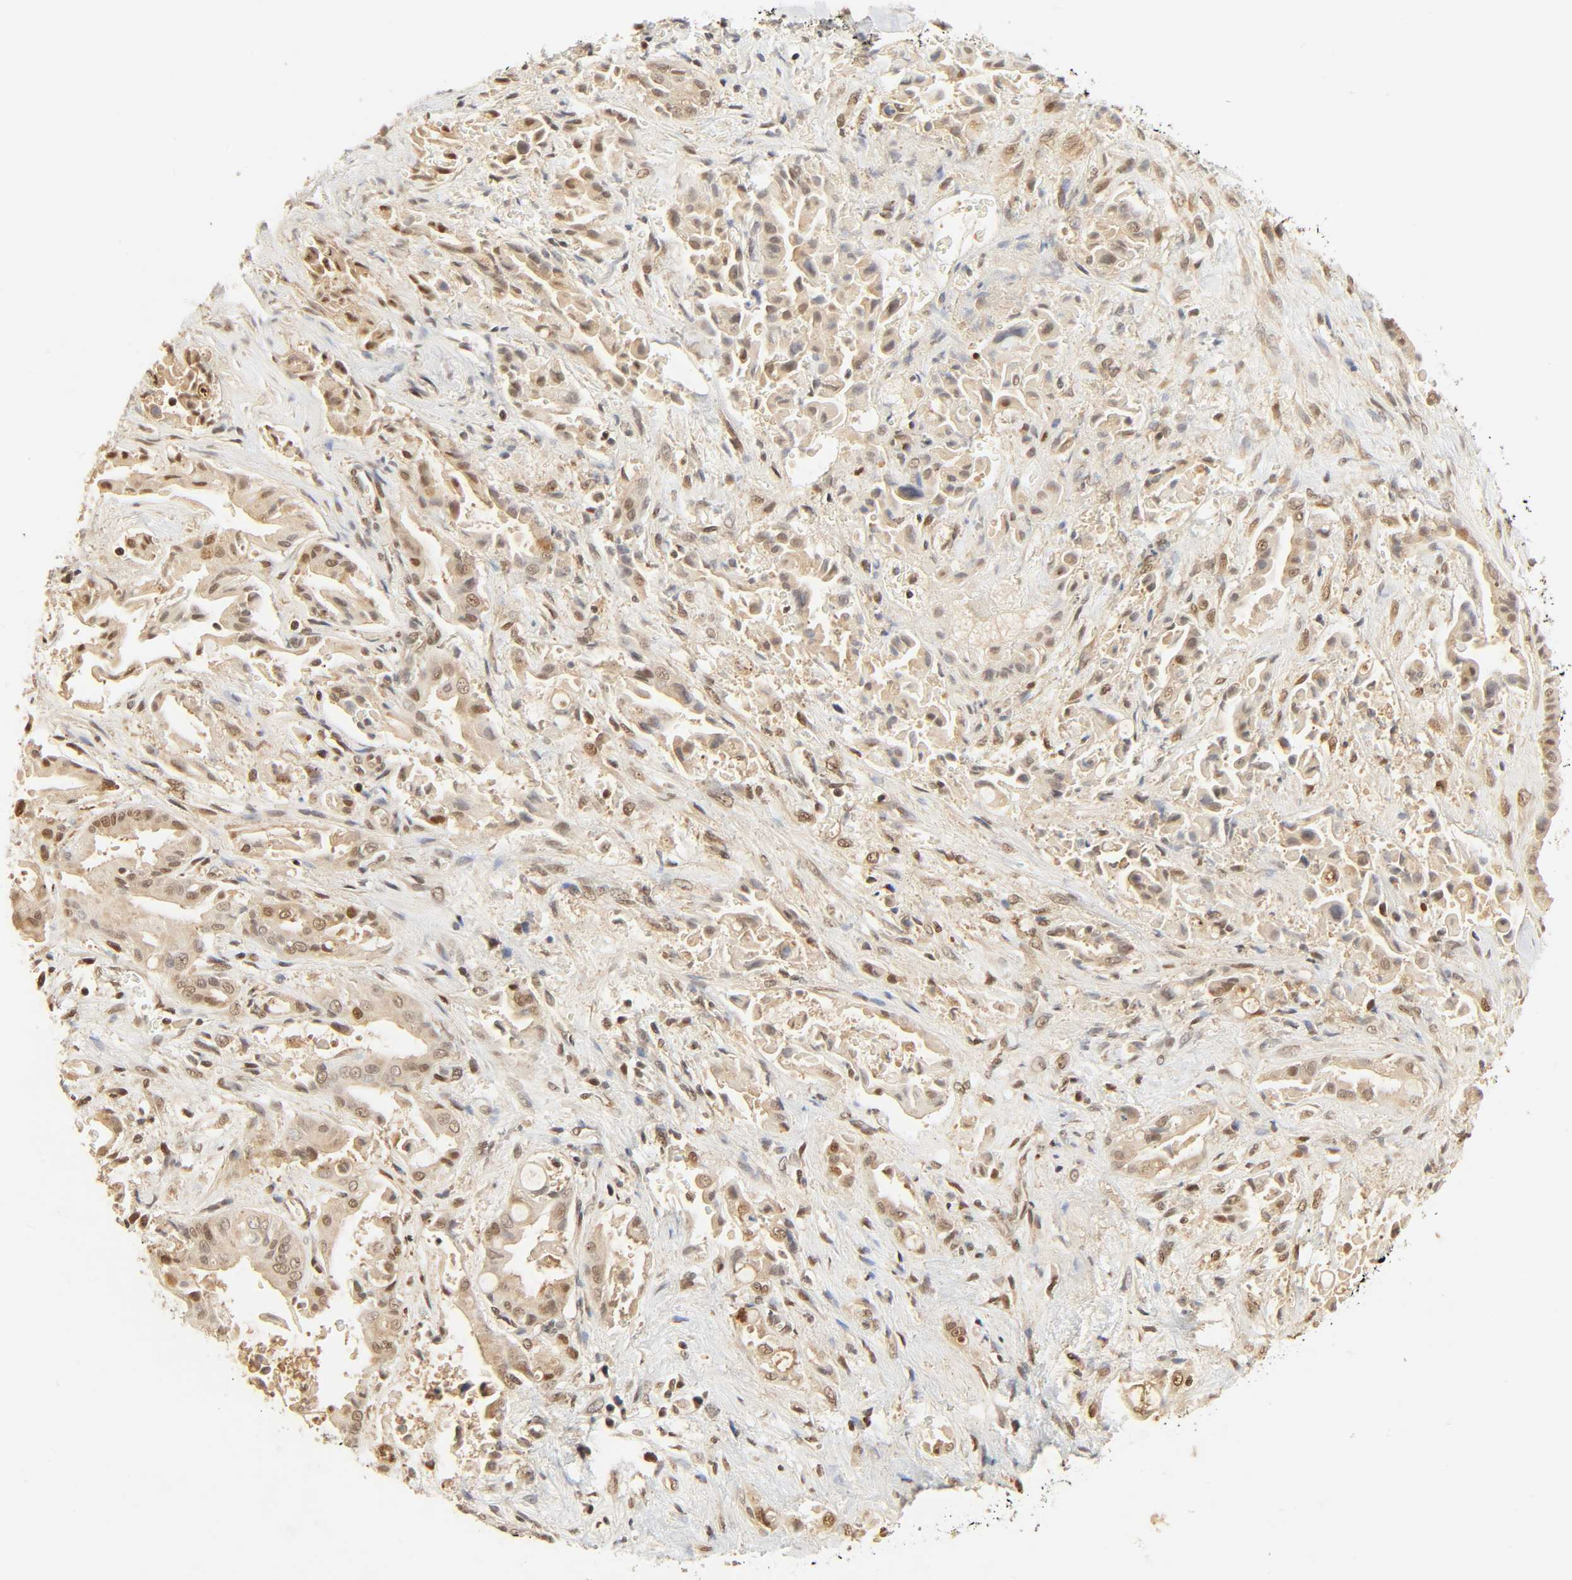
{"staining": {"intensity": "moderate", "quantity": "25%-75%", "location": "cytoplasmic/membranous,nuclear"}, "tissue": "liver cancer", "cell_type": "Tumor cells", "image_type": "cancer", "snomed": [{"axis": "morphology", "description": "Cholangiocarcinoma"}, {"axis": "topography", "description": "Liver"}], "caption": "An IHC photomicrograph of neoplastic tissue is shown. Protein staining in brown labels moderate cytoplasmic/membranous and nuclear positivity in cholangiocarcinoma (liver) within tumor cells. (brown staining indicates protein expression, while blue staining denotes nuclei).", "gene": "UBC", "patient": {"sex": "male", "age": 58}}